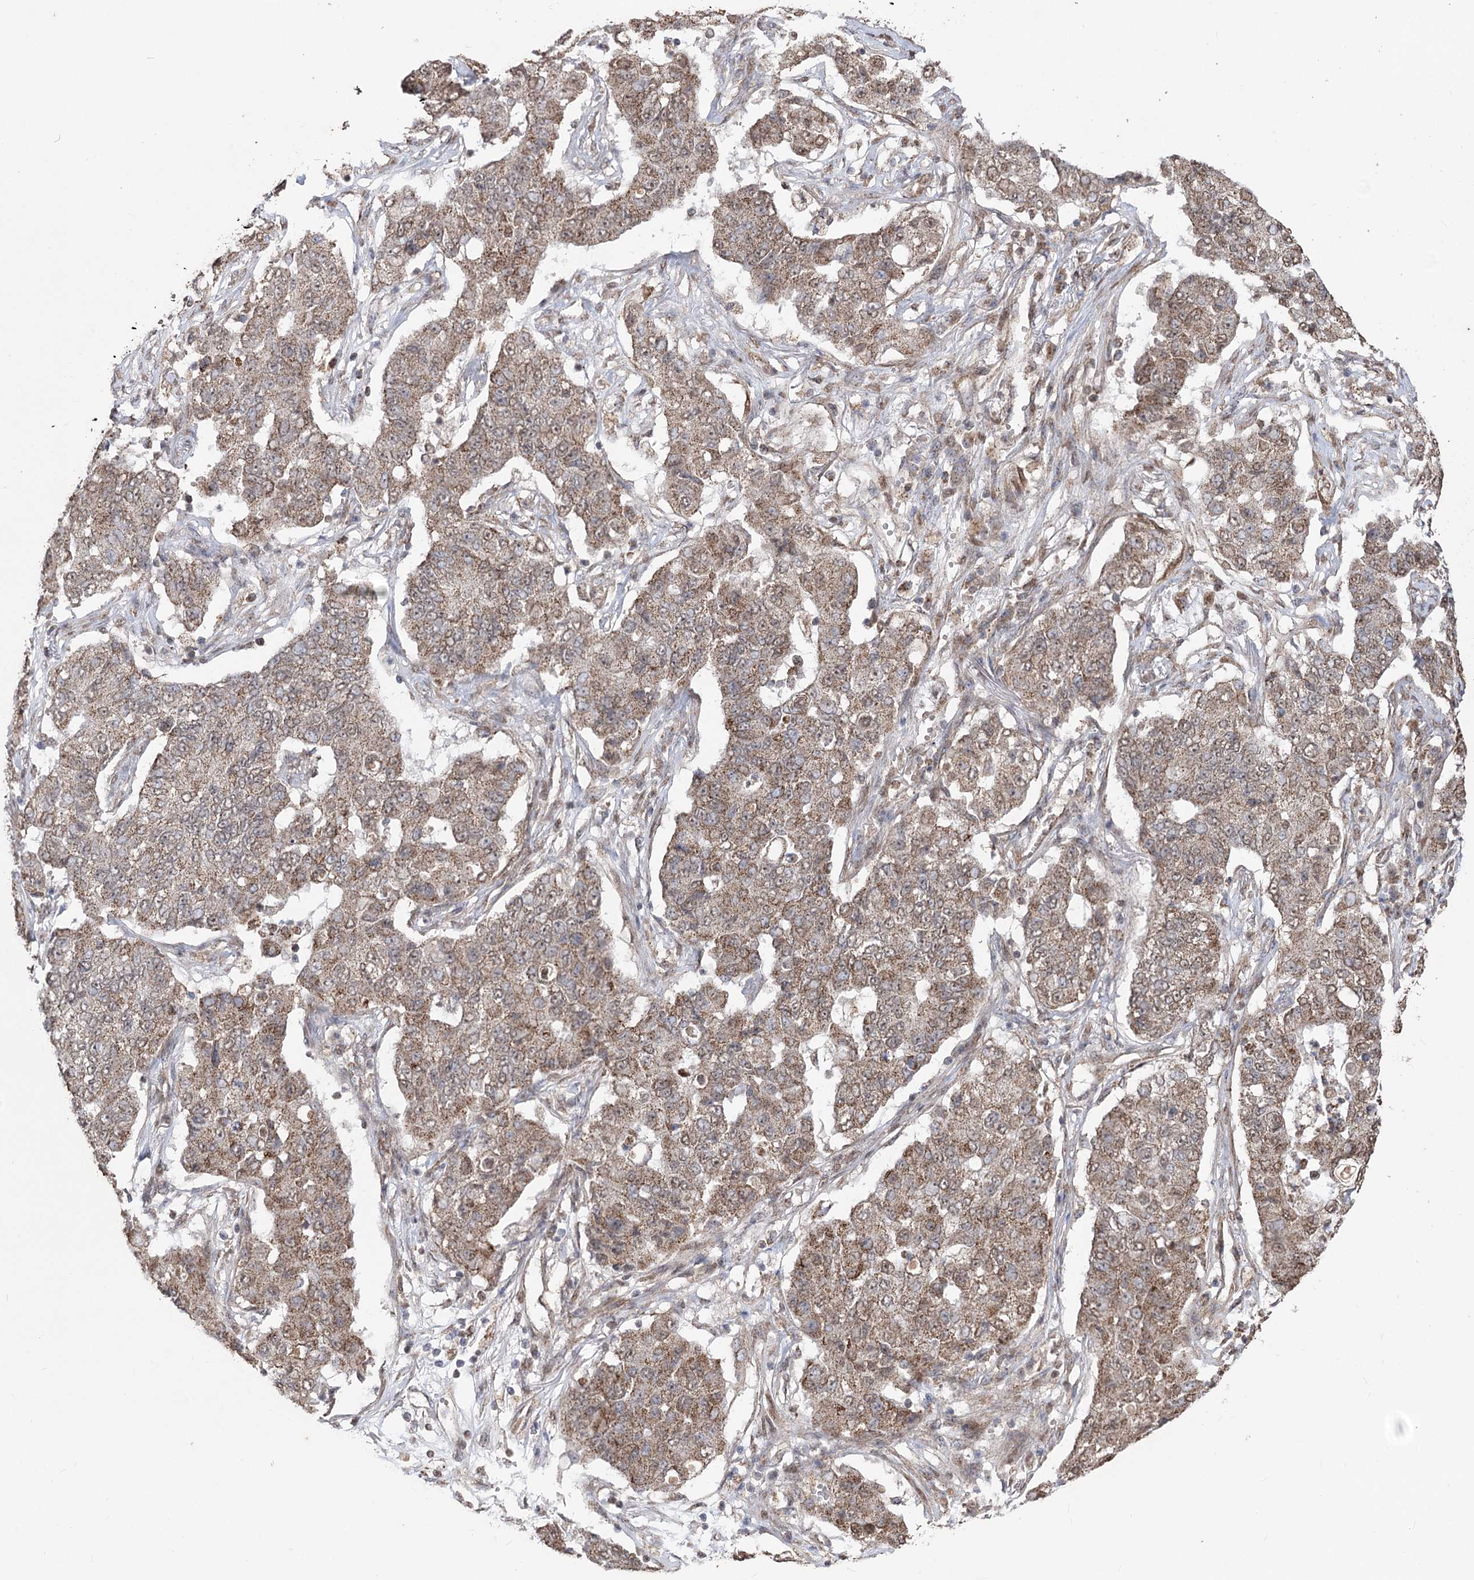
{"staining": {"intensity": "moderate", "quantity": ">75%", "location": "cytoplasmic/membranous"}, "tissue": "lung cancer", "cell_type": "Tumor cells", "image_type": "cancer", "snomed": [{"axis": "morphology", "description": "Squamous cell carcinoma, NOS"}, {"axis": "topography", "description": "Lung"}], "caption": "Immunohistochemistry (IHC) of lung cancer (squamous cell carcinoma) demonstrates medium levels of moderate cytoplasmic/membranous expression in approximately >75% of tumor cells.", "gene": "ZSCAN23", "patient": {"sex": "male", "age": 74}}